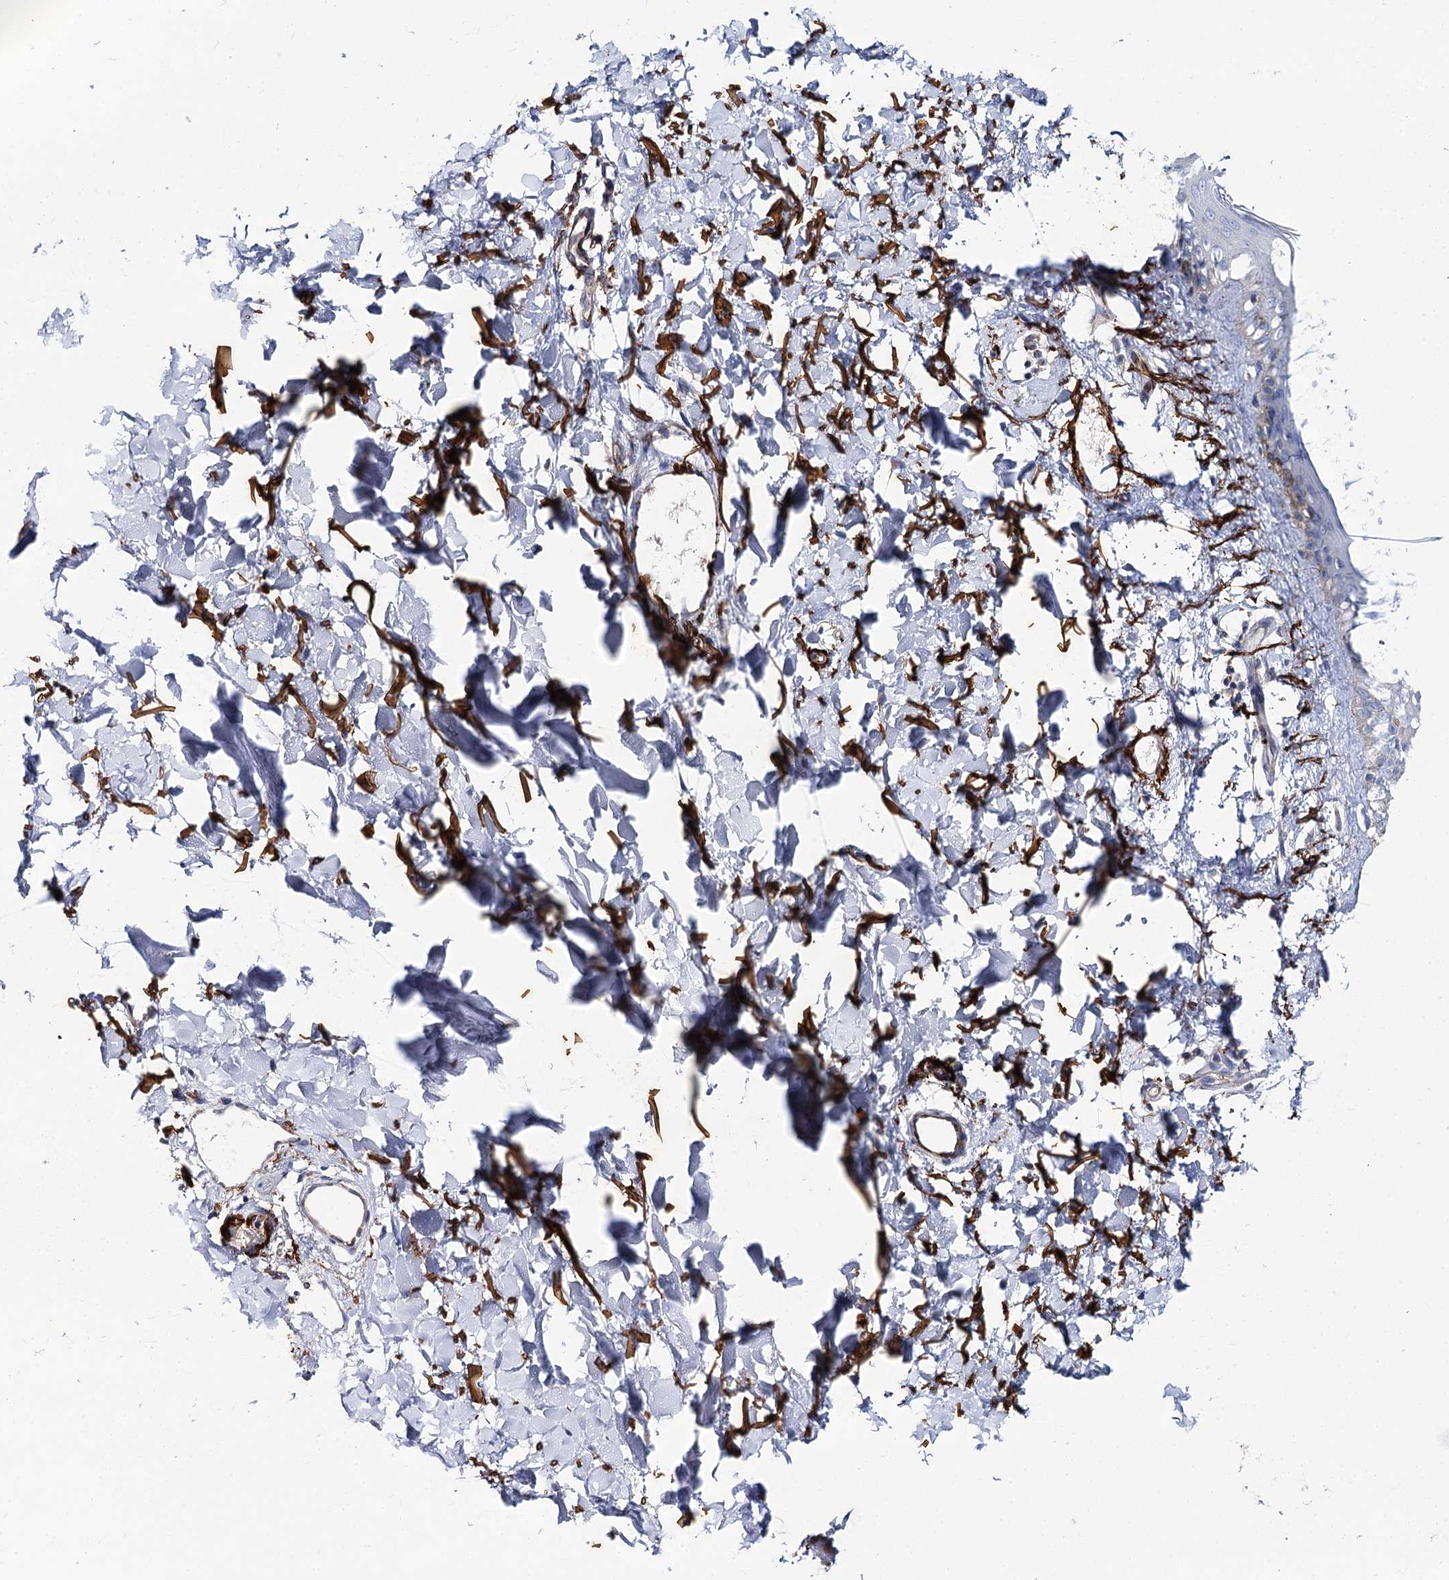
{"staining": {"intensity": "strong", "quantity": ">75%", "location": "cytoplasmic/membranous"}, "tissue": "skin", "cell_type": "Fibroblasts", "image_type": "normal", "snomed": [{"axis": "morphology", "description": "Normal tissue, NOS"}, {"axis": "topography", "description": "Skin"}], "caption": "The histopathology image shows staining of normal skin, revealing strong cytoplasmic/membranous protein staining (brown color) within fibroblasts.", "gene": "EPYC", "patient": {"sex": "female", "age": 58}}